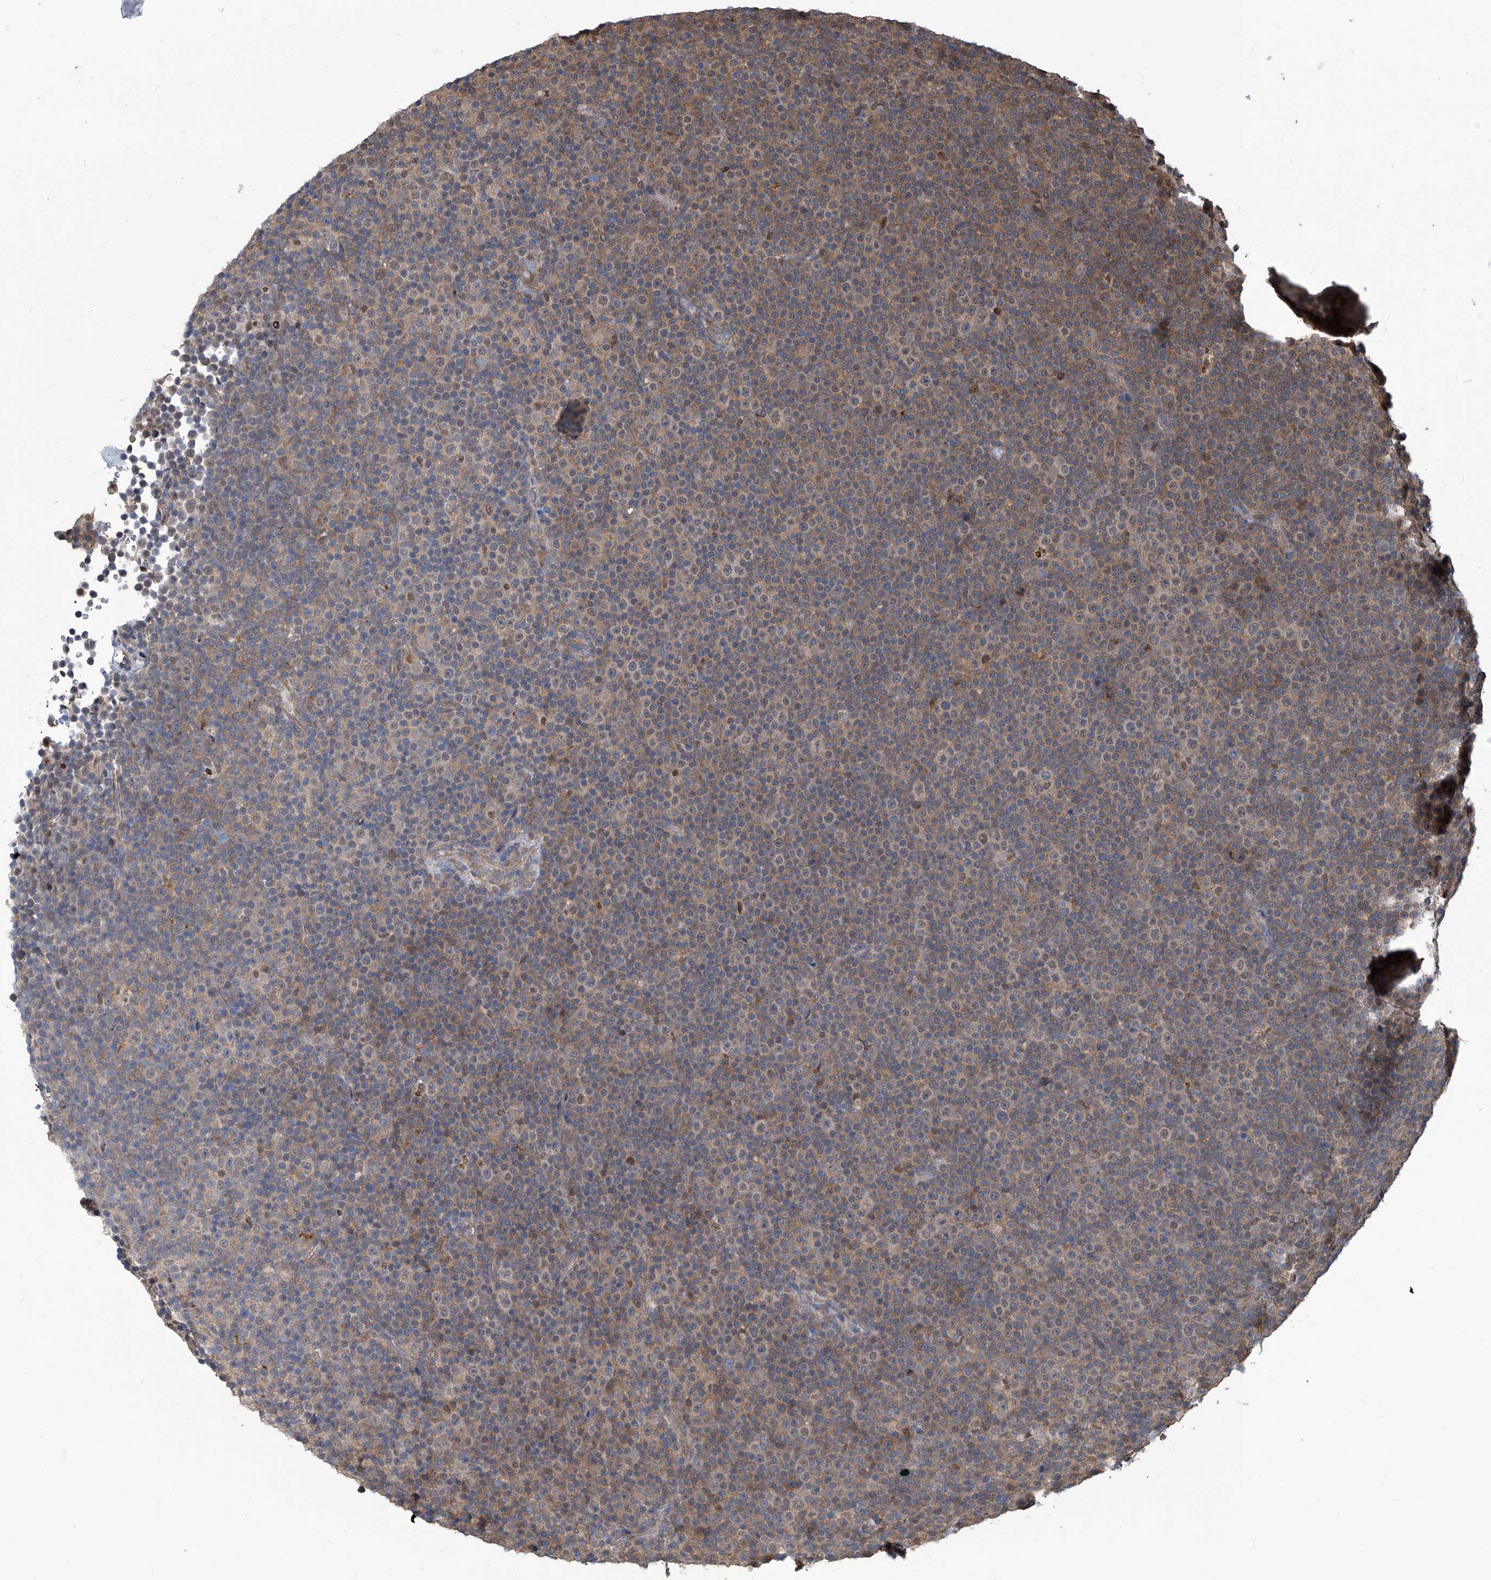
{"staining": {"intensity": "weak", "quantity": "<25%", "location": "cytoplasmic/membranous"}, "tissue": "lymphoma", "cell_type": "Tumor cells", "image_type": "cancer", "snomed": [{"axis": "morphology", "description": "Malignant lymphoma, non-Hodgkin's type, Low grade"}, {"axis": "topography", "description": "Lymph node"}], "caption": "Immunohistochemistry micrograph of neoplastic tissue: human lymphoma stained with DAB reveals no significant protein expression in tumor cells.", "gene": "PSMB1", "patient": {"sex": "female", "age": 67}}